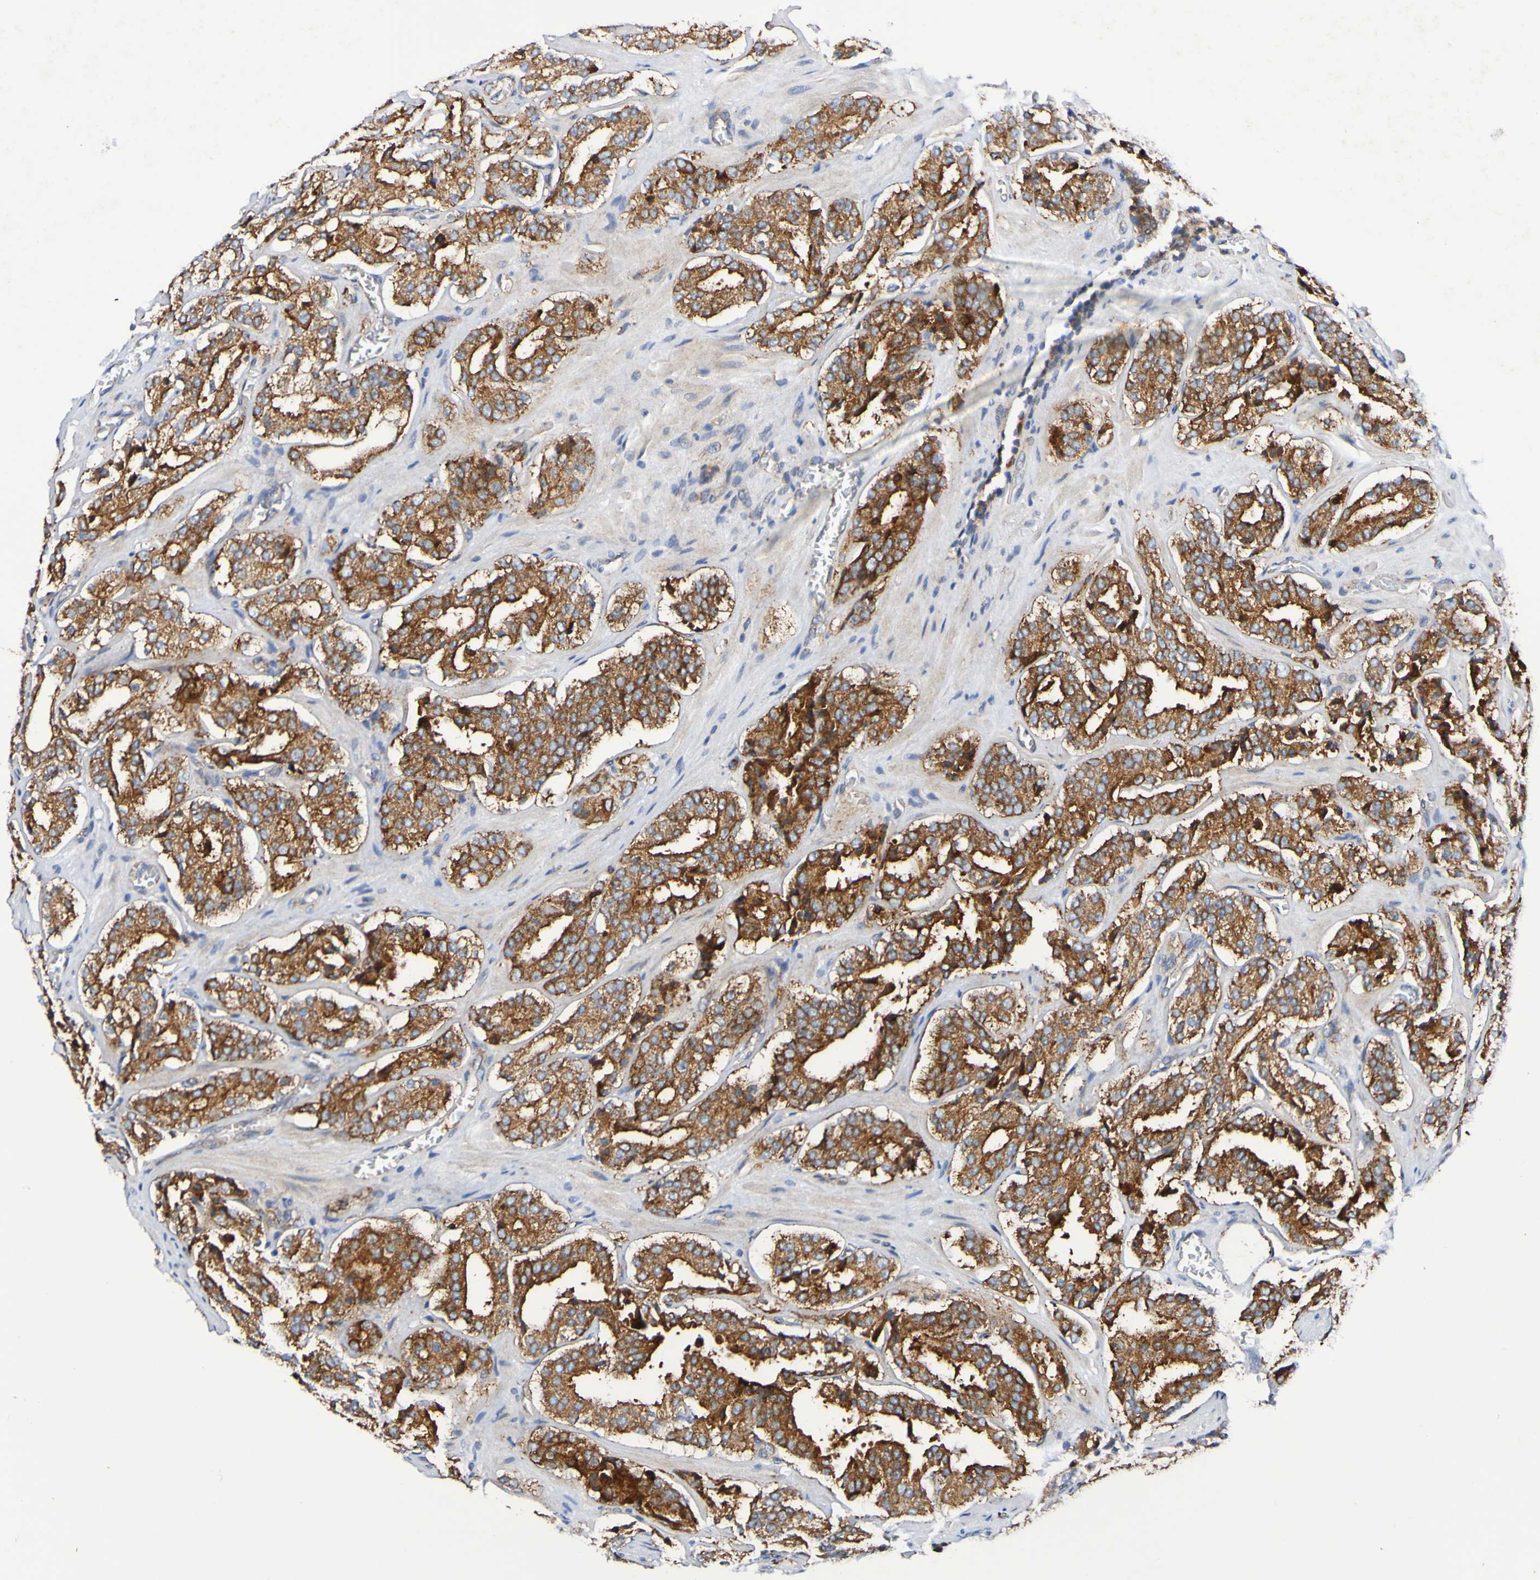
{"staining": {"intensity": "strong", "quantity": ">75%", "location": "cytoplasmic/membranous"}, "tissue": "prostate cancer", "cell_type": "Tumor cells", "image_type": "cancer", "snomed": [{"axis": "morphology", "description": "Adenocarcinoma, High grade"}, {"axis": "topography", "description": "Prostate"}], "caption": "IHC (DAB) staining of human prostate cancer demonstrates strong cytoplasmic/membranous protein positivity in about >75% of tumor cells. (IHC, brightfield microscopy, high magnification).", "gene": "GJB1", "patient": {"sex": "male", "age": 60}}